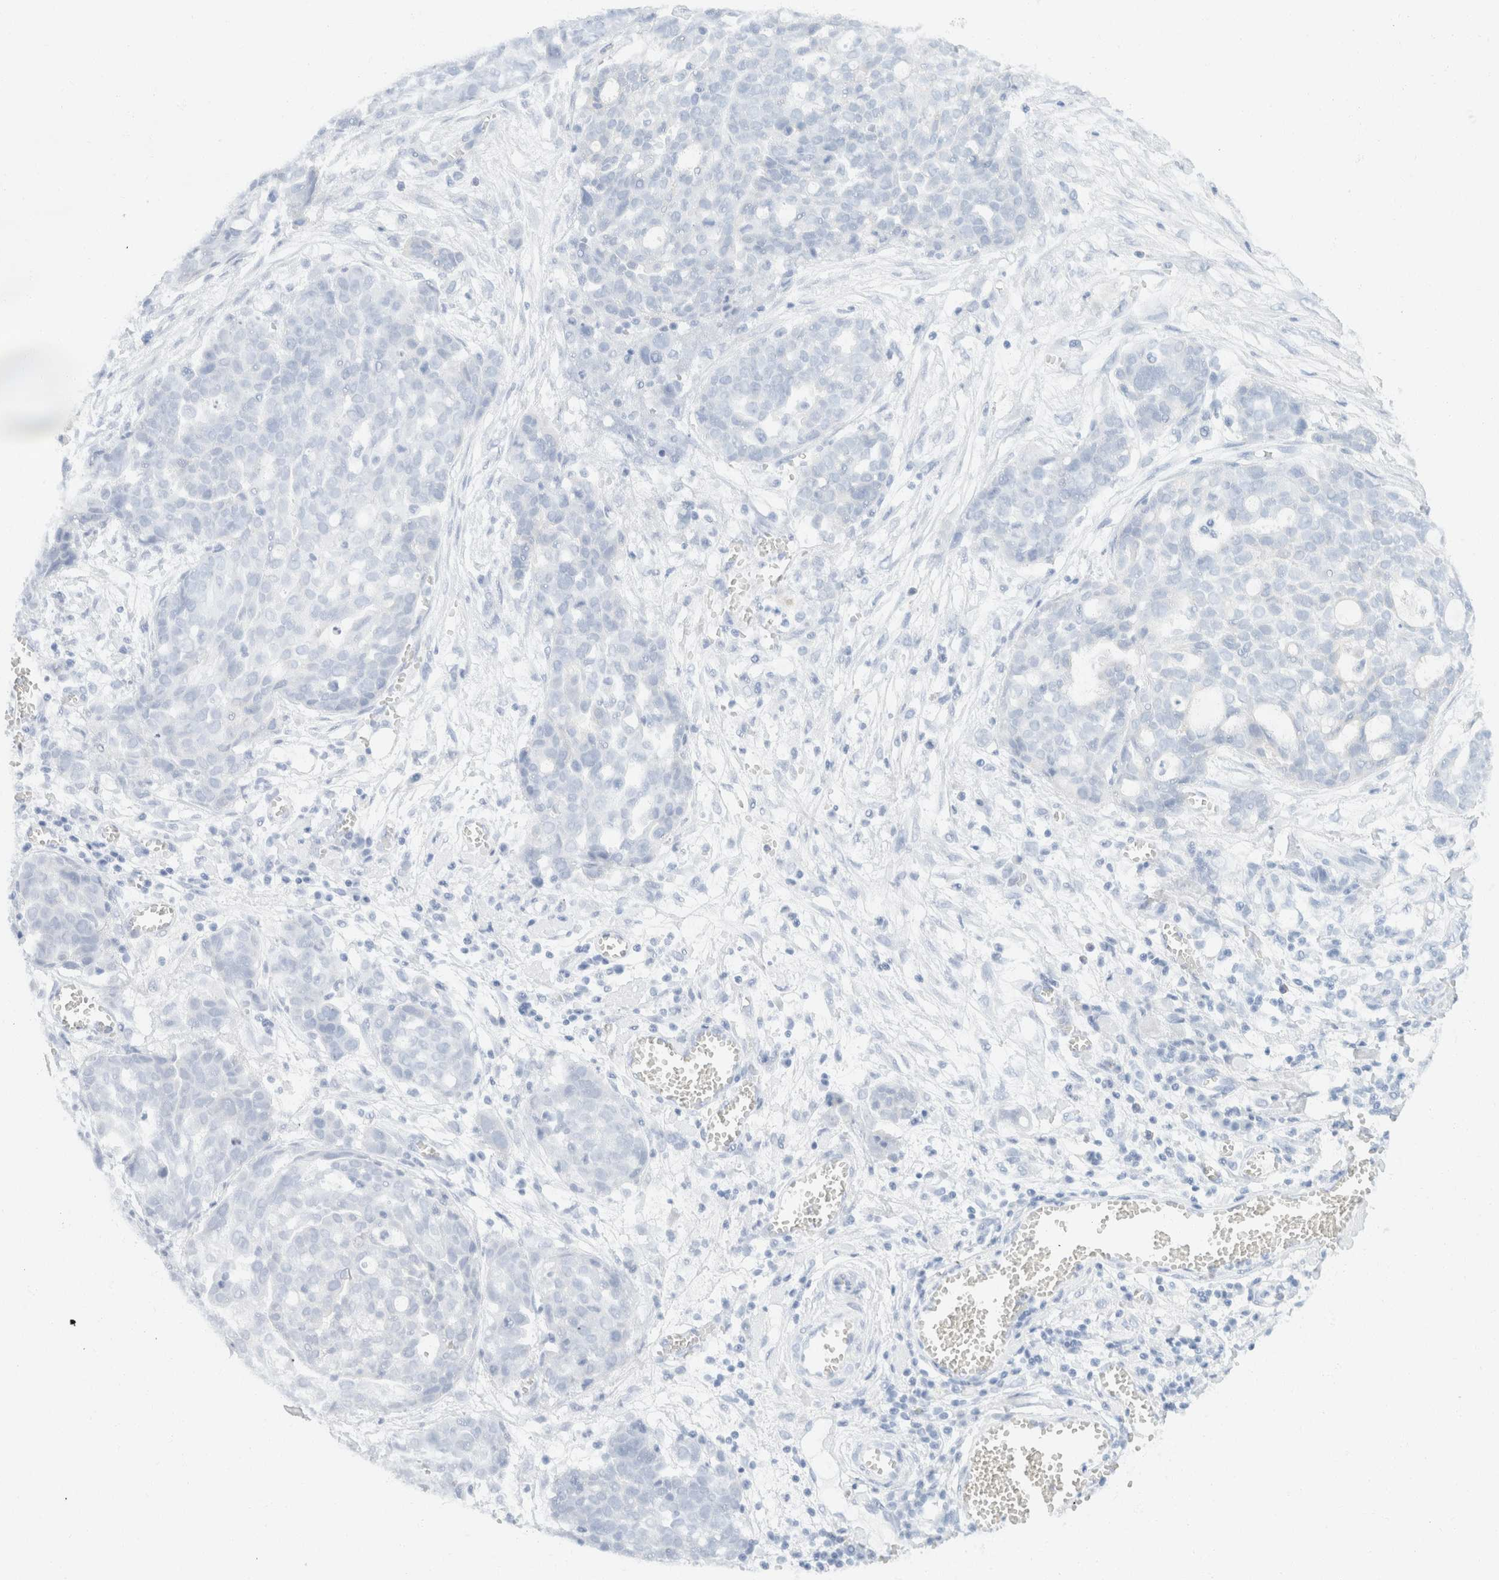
{"staining": {"intensity": "negative", "quantity": "none", "location": "none"}, "tissue": "ovarian cancer", "cell_type": "Tumor cells", "image_type": "cancer", "snomed": [{"axis": "morphology", "description": "Cystadenocarcinoma, serous, NOS"}, {"axis": "topography", "description": "Soft tissue"}, {"axis": "topography", "description": "Ovary"}], "caption": "Protein analysis of serous cystadenocarcinoma (ovarian) displays no significant positivity in tumor cells.", "gene": "KRT20", "patient": {"sex": "female", "age": 57}}